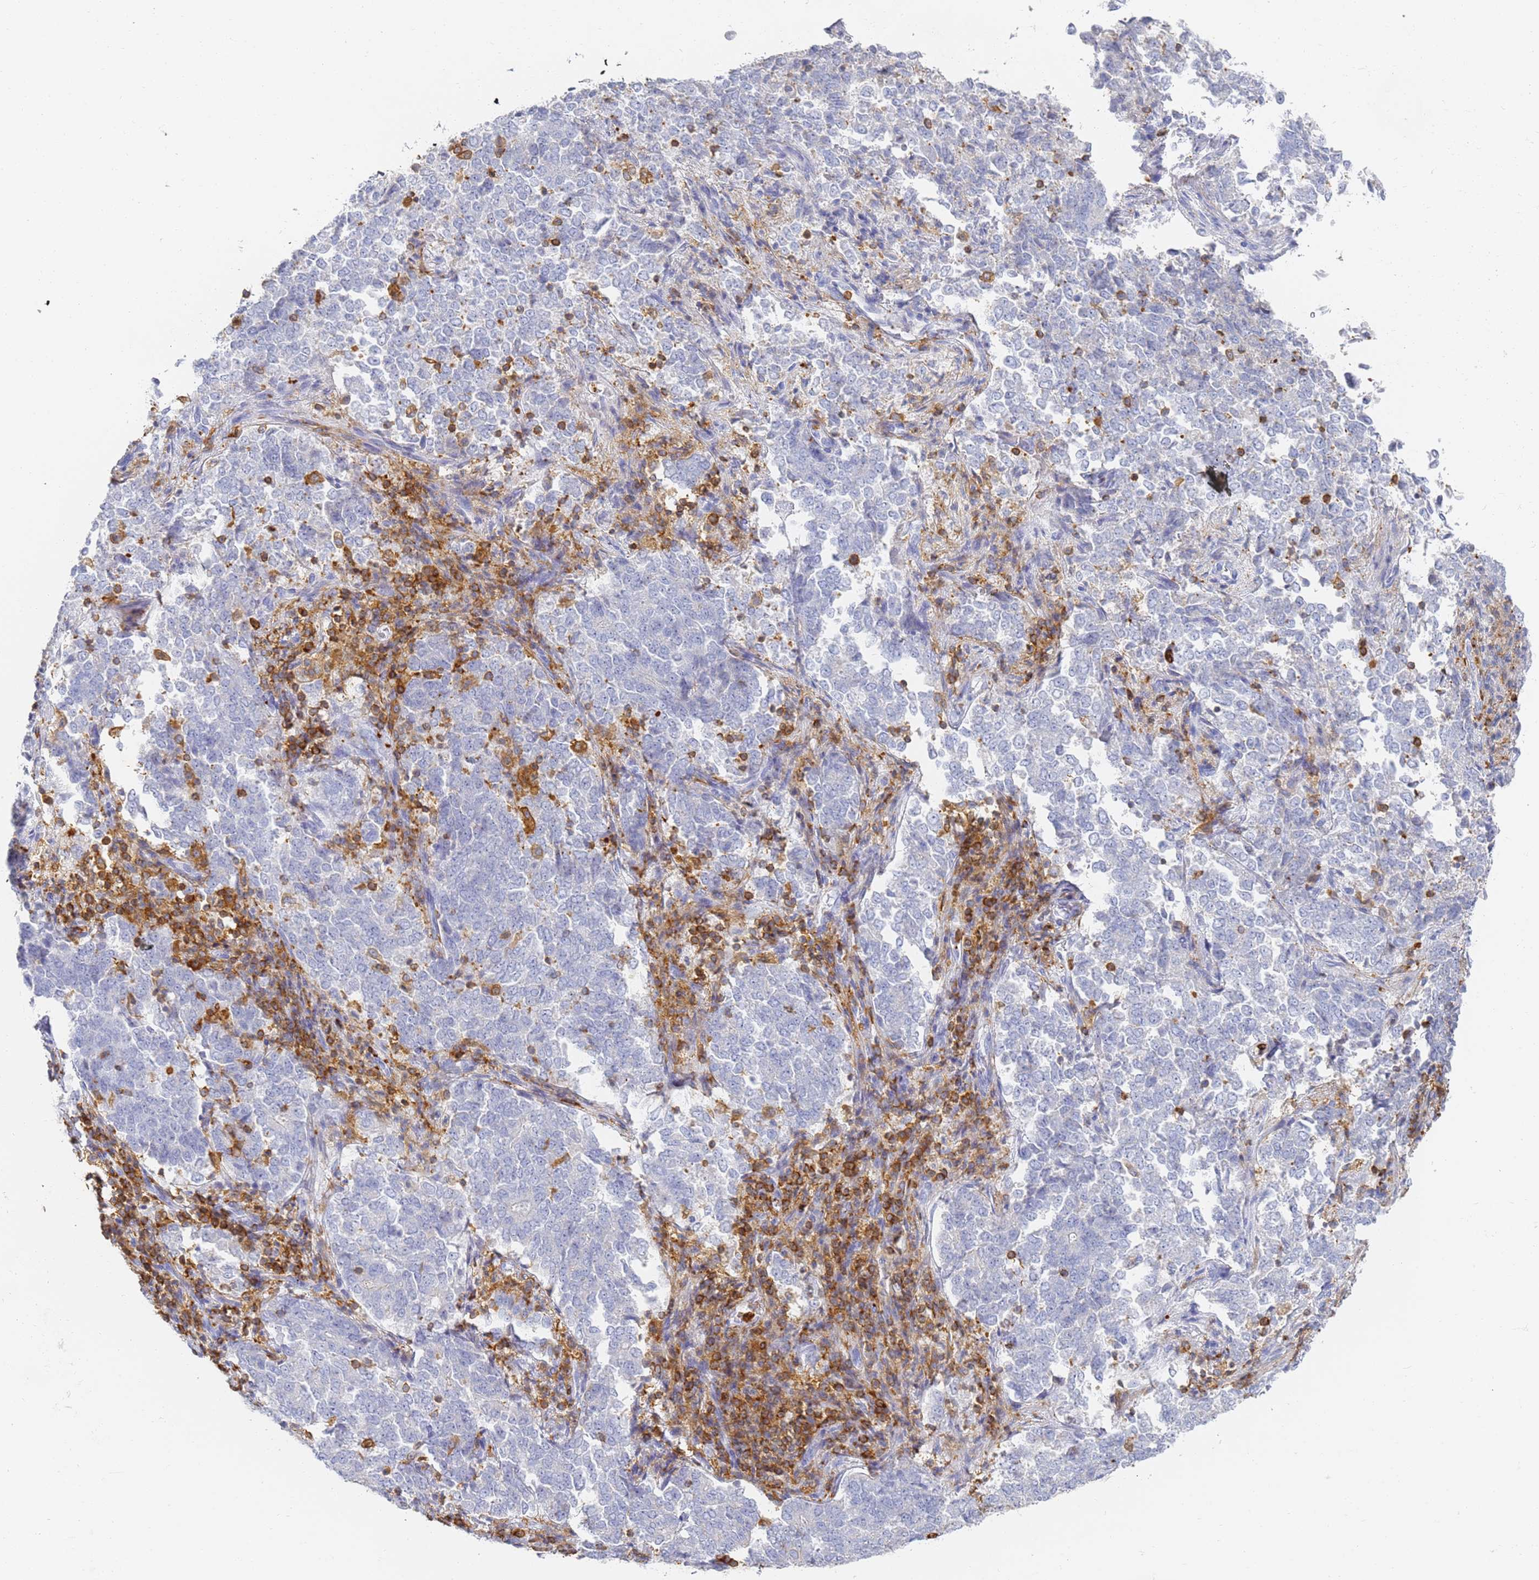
{"staining": {"intensity": "negative", "quantity": "none", "location": "none"}, "tissue": "endometrial cancer", "cell_type": "Tumor cells", "image_type": "cancer", "snomed": [{"axis": "morphology", "description": "Adenocarcinoma, NOS"}, {"axis": "topography", "description": "Endometrium"}], "caption": "Image shows no protein staining in tumor cells of endometrial cancer (adenocarcinoma) tissue.", "gene": "BIN2", "patient": {"sex": "female", "age": 80}}